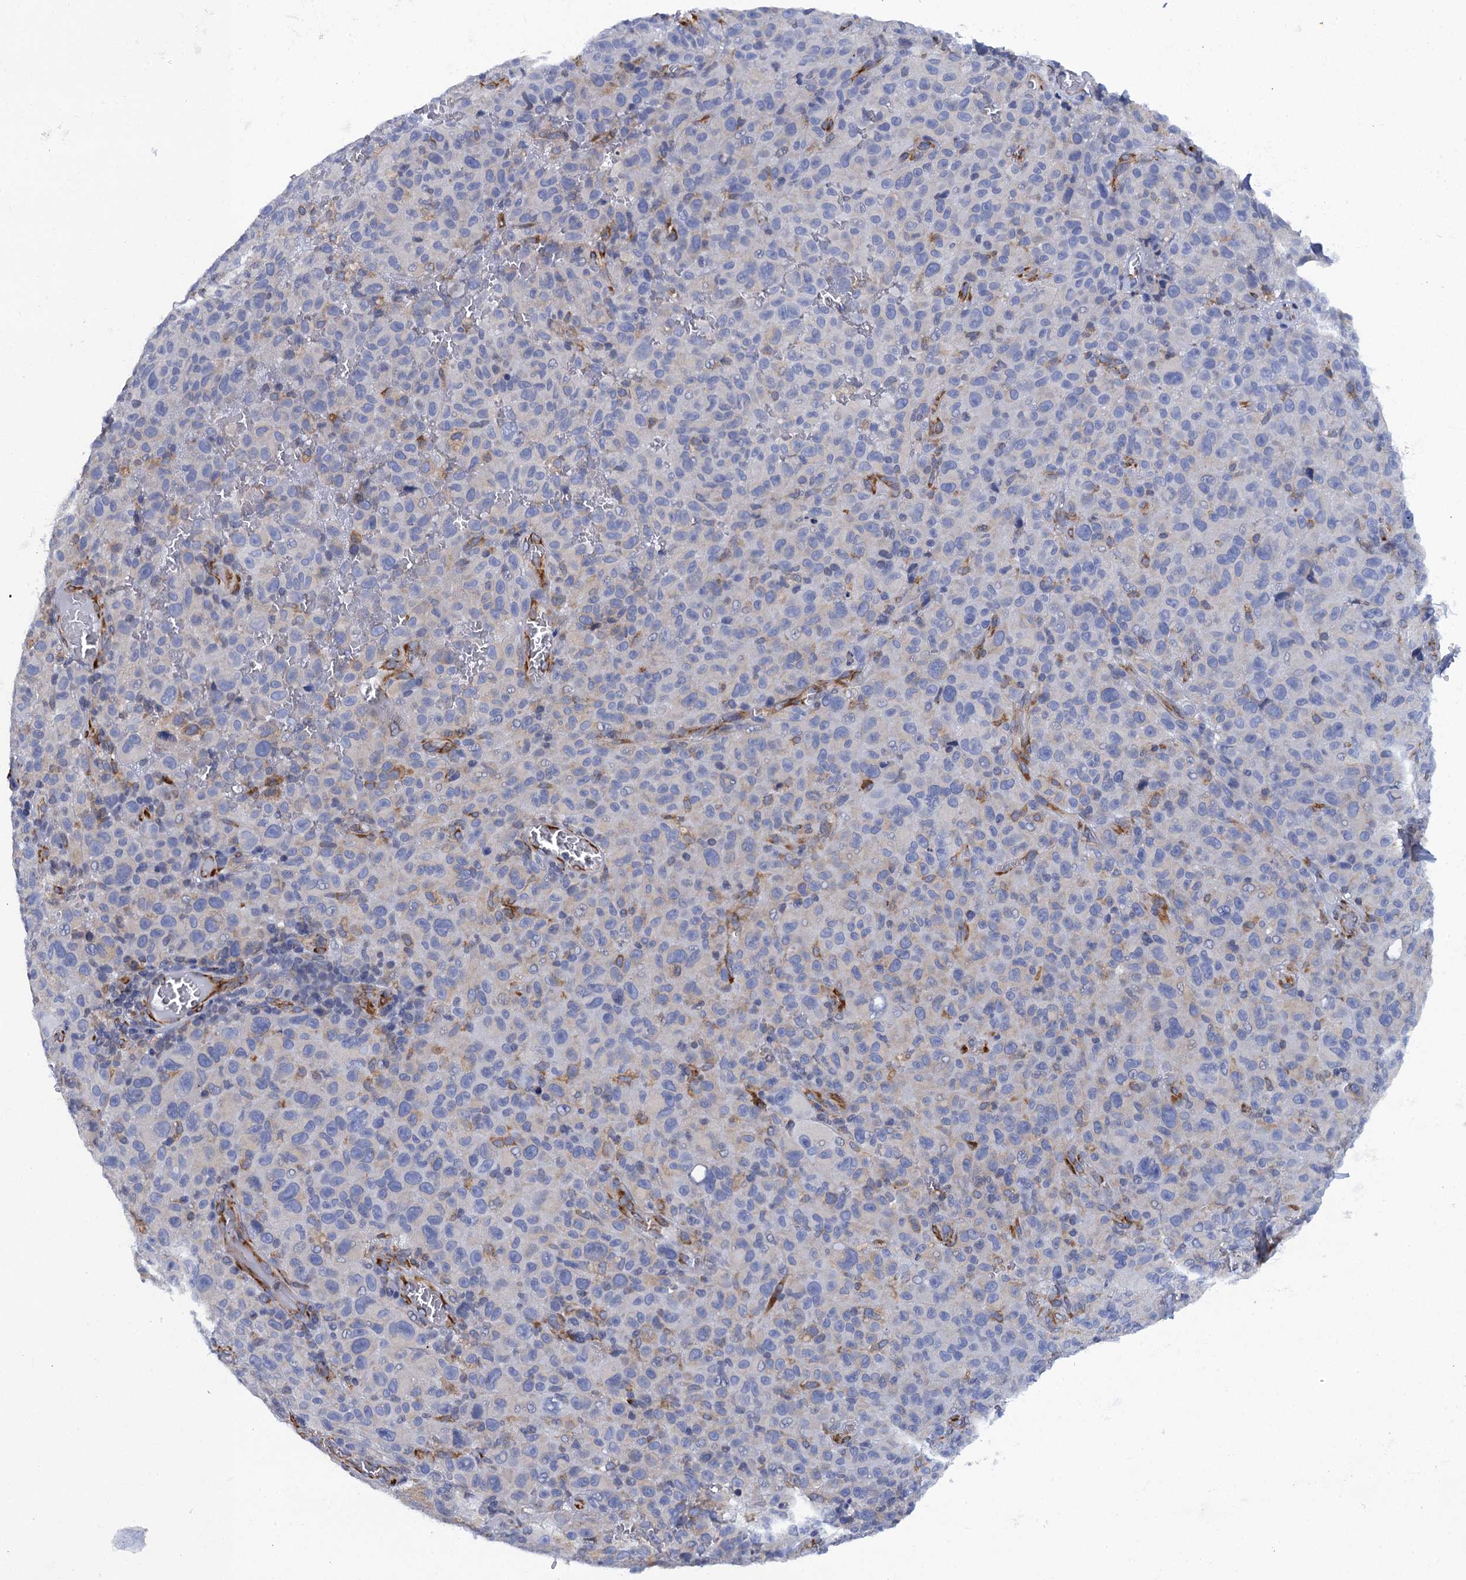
{"staining": {"intensity": "negative", "quantity": "none", "location": "none"}, "tissue": "melanoma", "cell_type": "Tumor cells", "image_type": "cancer", "snomed": [{"axis": "morphology", "description": "Malignant melanoma, NOS"}, {"axis": "topography", "description": "Skin"}], "caption": "The photomicrograph reveals no significant expression in tumor cells of malignant melanoma. (Brightfield microscopy of DAB (3,3'-diaminobenzidine) immunohistochemistry (IHC) at high magnification).", "gene": "POGLUT3", "patient": {"sex": "female", "age": 82}}